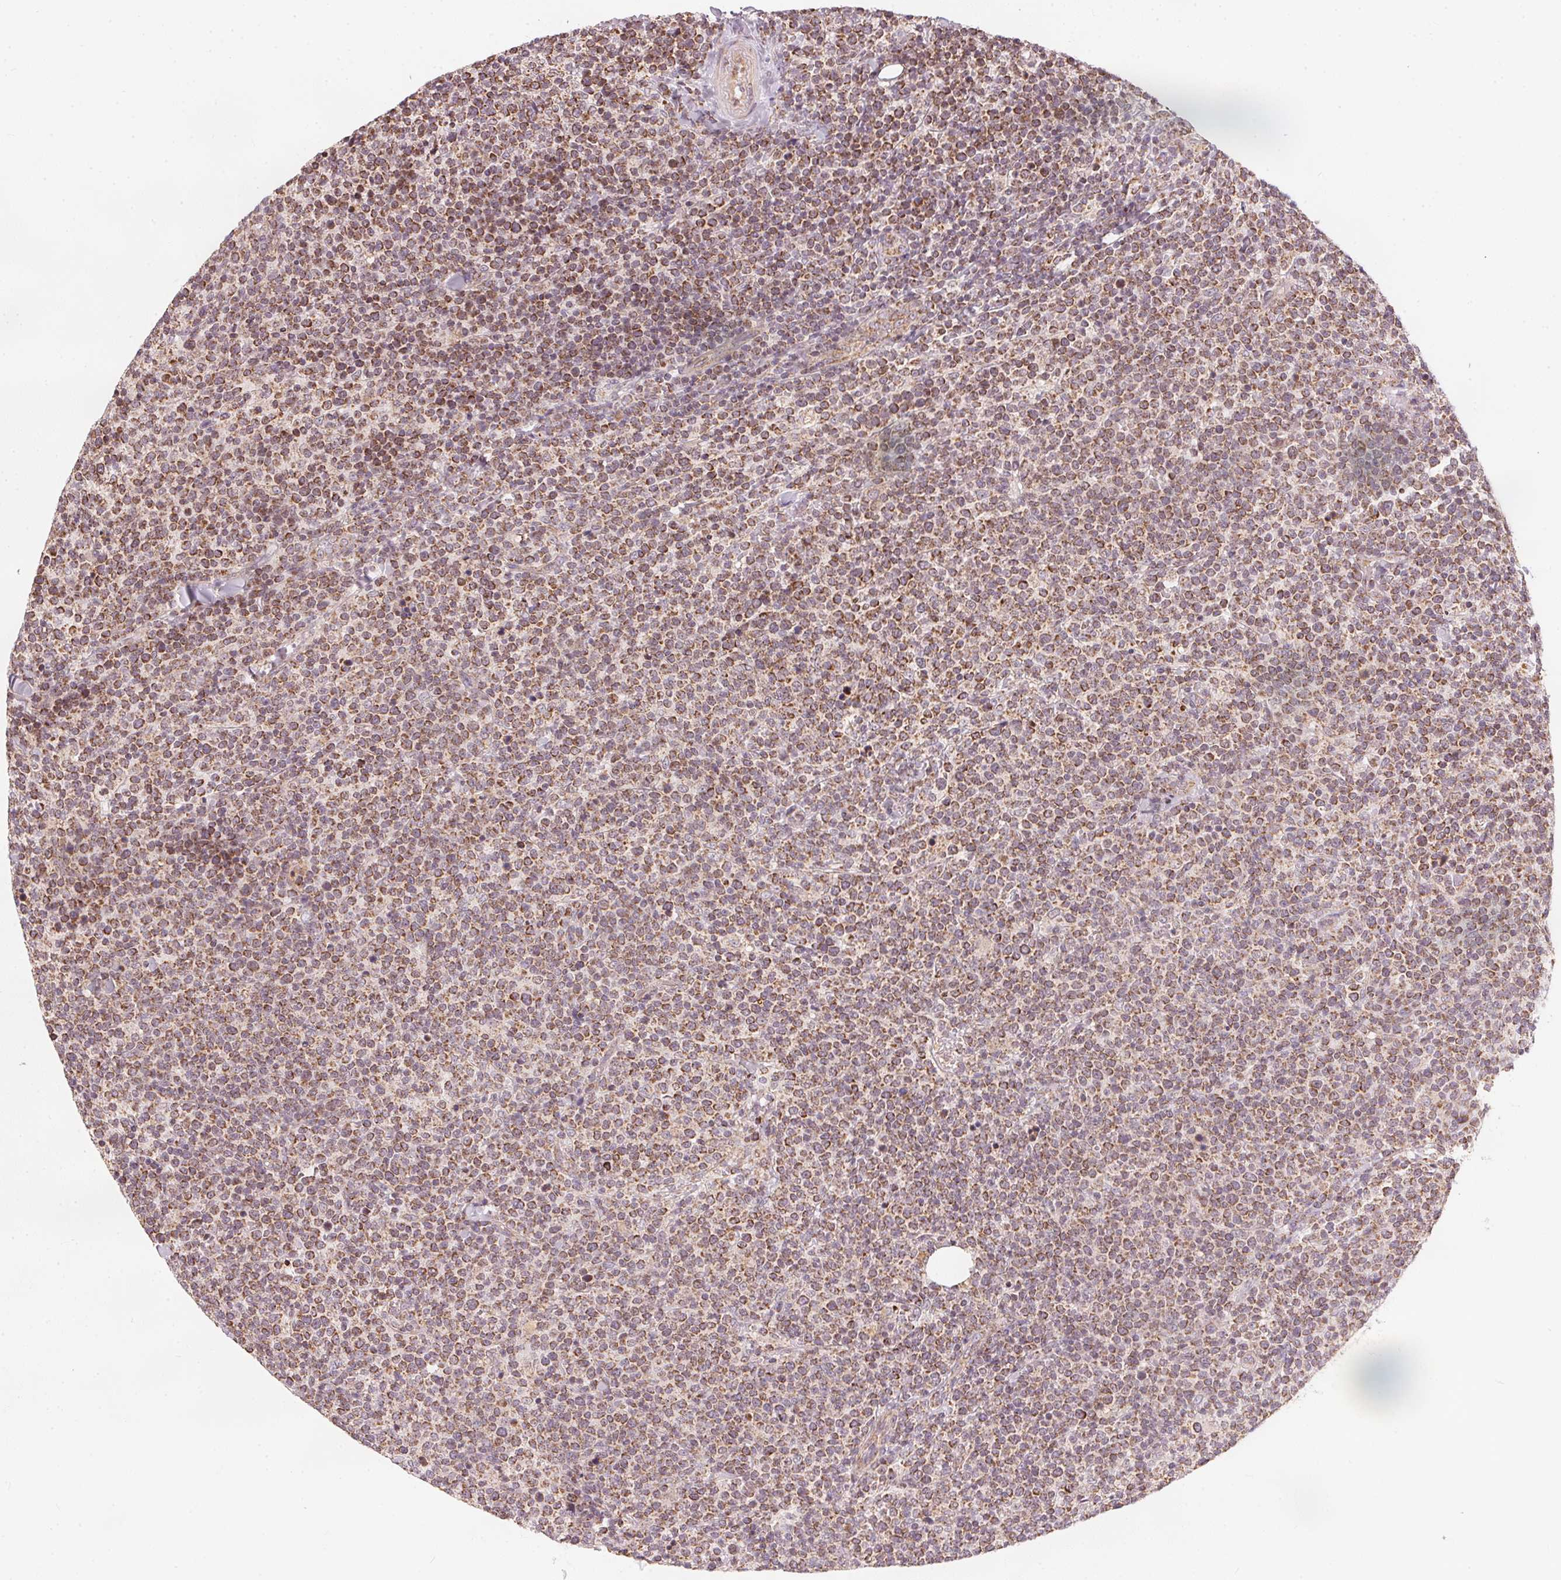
{"staining": {"intensity": "moderate", "quantity": ">75%", "location": "cytoplasmic/membranous"}, "tissue": "lymphoma", "cell_type": "Tumor cells", "image_type": "cancer", "snomed": [{"axis": "morphology", "description": "Malignant lymphoma, non-Hodgkin's type, High grade"}, {"axis": "topography", "description": "Lymph node"}], "caption": "Human lymphoma stained for a protein (brown) exhibits moderate cytoplasmic/membranous positive expression in about >75% of tumor cells.", "gene": "MATCAP1", "patient": {"sex": "male", "age": 61}}